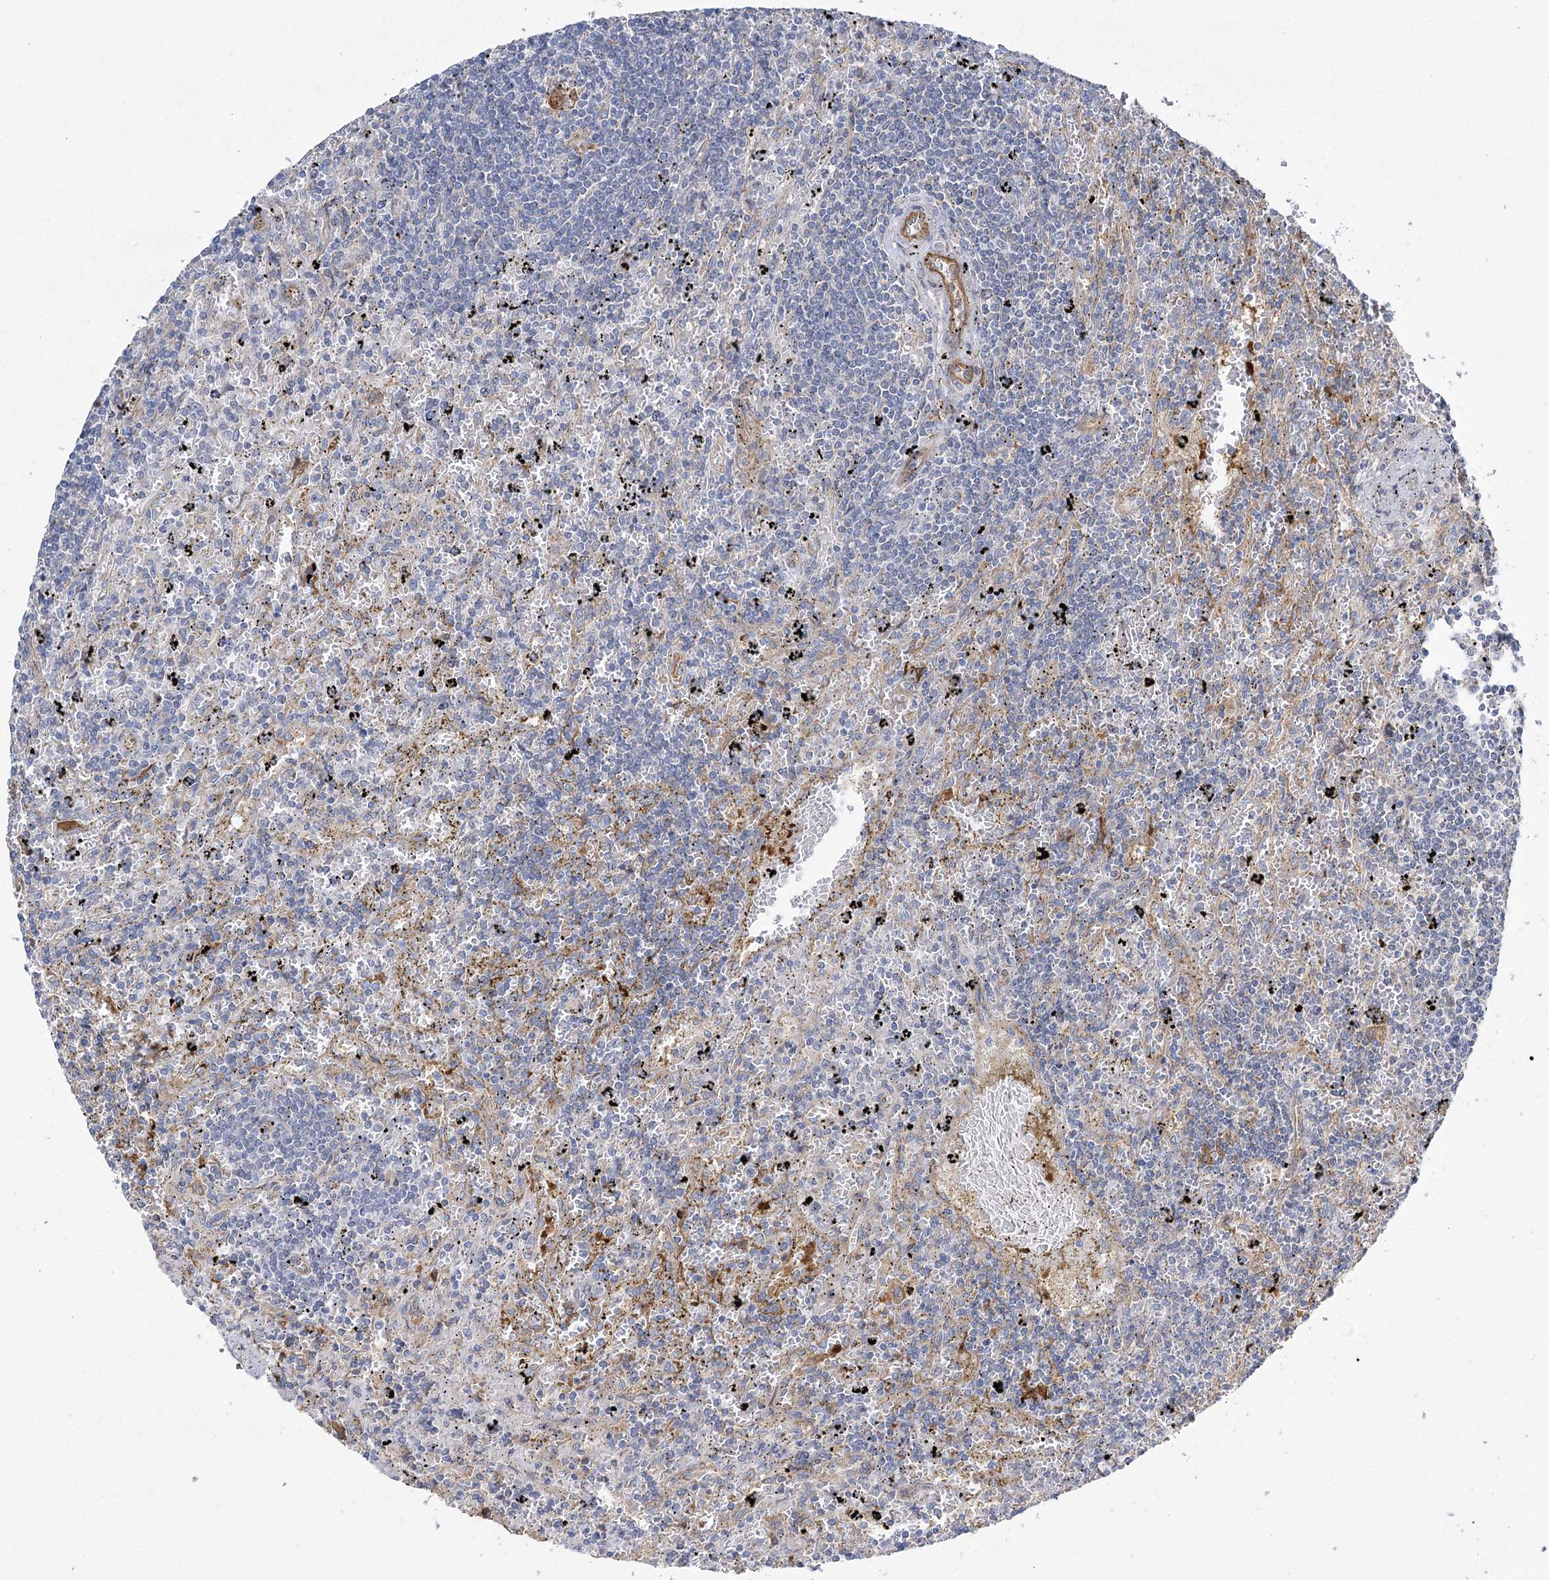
{"staining": {"intensity": "negative", "quantity": "none", "location": "none"}, "tissue": "lymphoma", "cell_type": "Tumor cells", "image_type": "cancer", "snomed": [{"axis": "morphology", "description": "Malignant lymphoma, non-Hodgkin's type, Low grade"}, {"axis": "topography", "description": "Spleen"}], "caption": "Lymphoma was stained to show a protein in brown. There is no significant staining in tumor cells.", "gene": "RMDN2", "patient": {"sex": "male", "age": 76}}